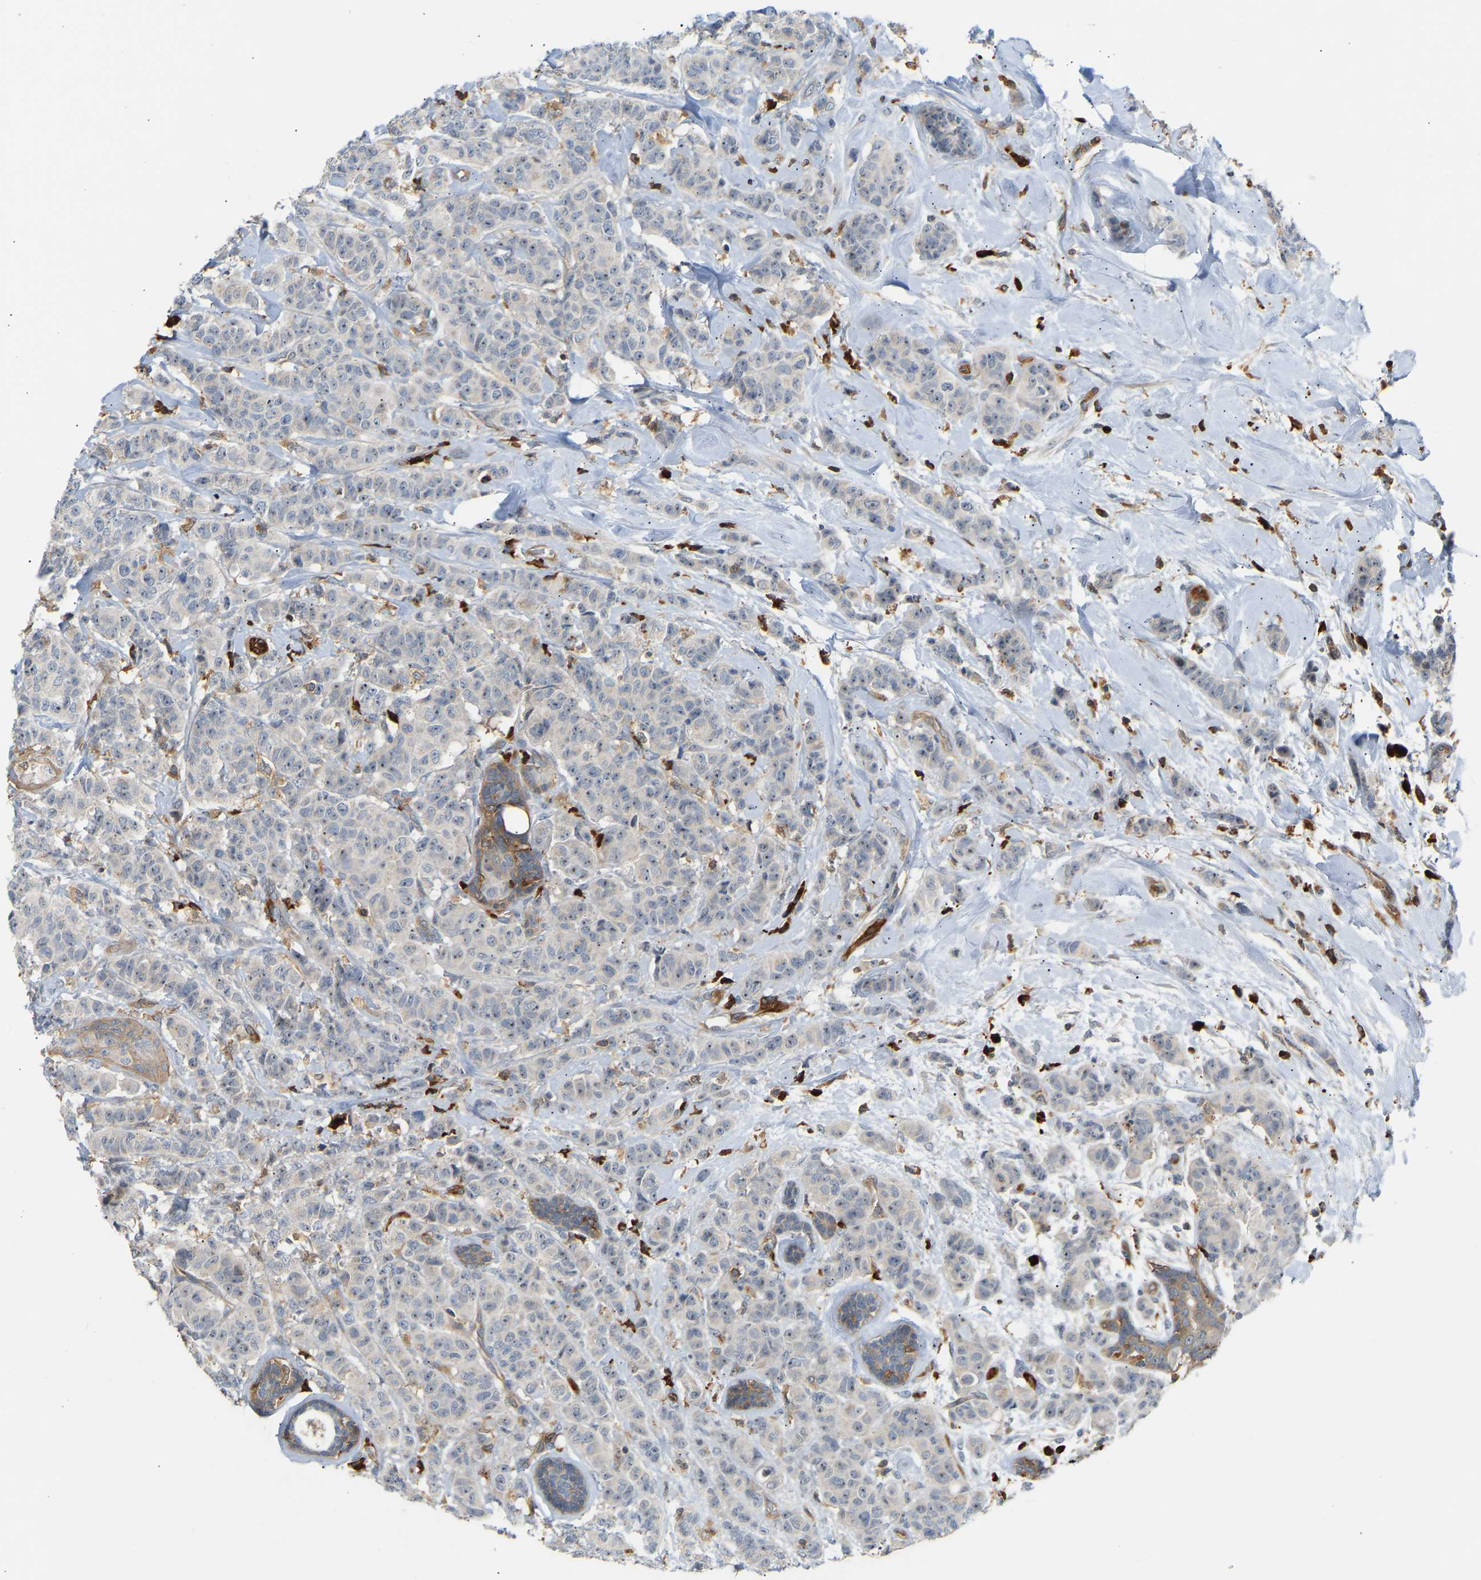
{"staining": {"intensity": "negative", "quantity": "none", "location": "none"}, "tissue": "breast cancer", "cell_type": "Tumor cells", "image_type": "cancer", "snomed": [{"axis": "morphology", "description": "Normal tissue, NOS"}, {"axis": "morphology", "description": "Duct carcinoma"}, {"axis": "topography", "description": "Breast"}], "caption": "Immunohistochemistry photomicrograph of intraductal carcinoma (breast) stained for a protein (brown), which exhibits no positivity in tumor cells. The staining was performed using DAB to visualize the protein expression in brown, while the nuclei were stained in blue with hematoxylin (Magnification: 20x).", "gene": "PLCG2", "patient": {"sex": "female", "age": 40}}